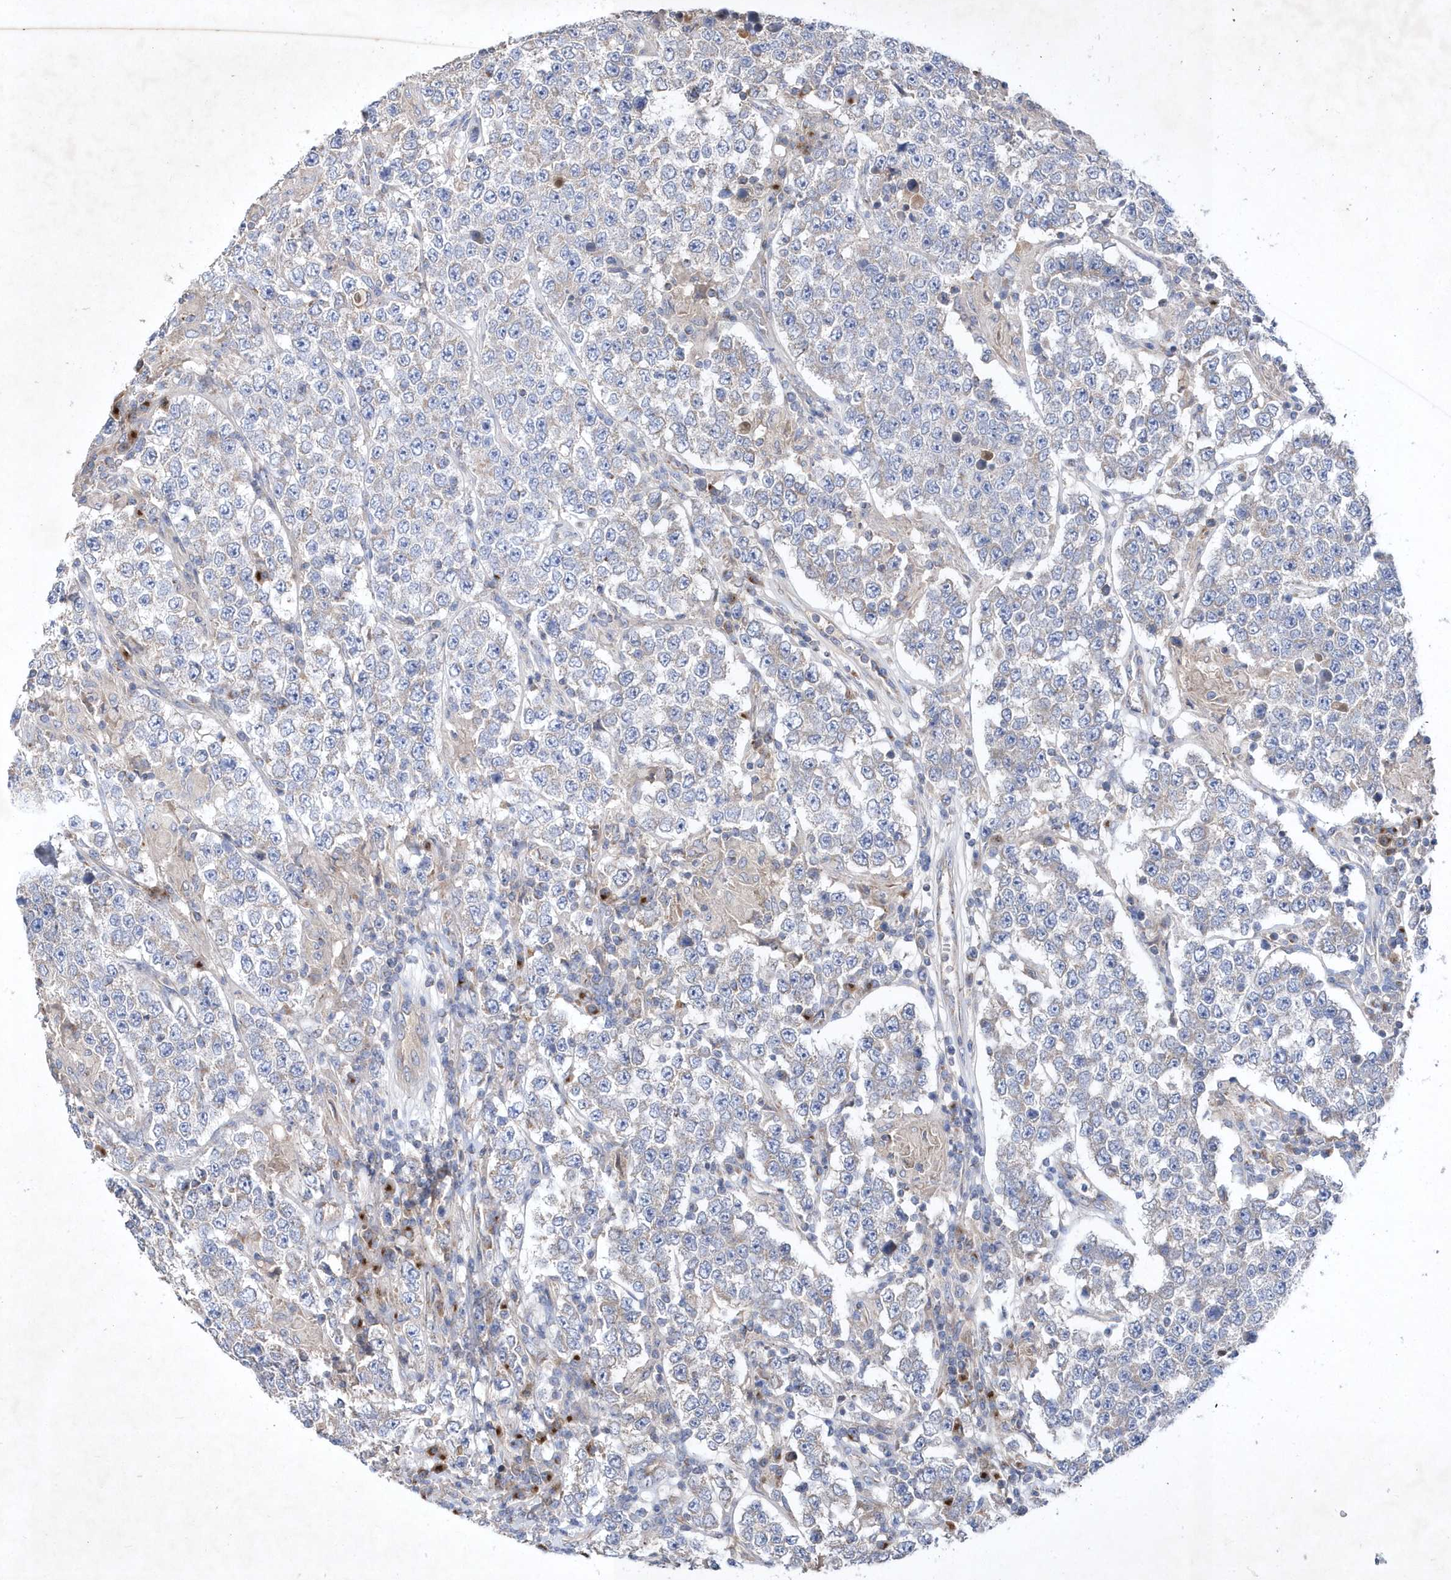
{"staining": {"intensity": "negative", "quantity": "none", "location": "none"}, "tissue": "testis cancer", "cell_type": "Tumor cells", "image_type": "cancer", "snomed": [{"axis": "morphology", "description": "Normal tissue, NOS"}, {"axis": "morphology", "description": "Urothelial carcinoma, High grade"}, {"axis": "morphology", "description": "Seminoma, NOS"}, {"axis": "morphology", "description": "Carcinoma, Embryonal, NOS"}, {"axis": "topography", "description": "Urinary bladder"}, {"axis": "topography", "description": "Testis"}], "caption": "The histopathology image demonstrates no staining of tumor cells in testis cancer.", "gene": "METTL8", "patient": {"sex": "male", "age": 41}}